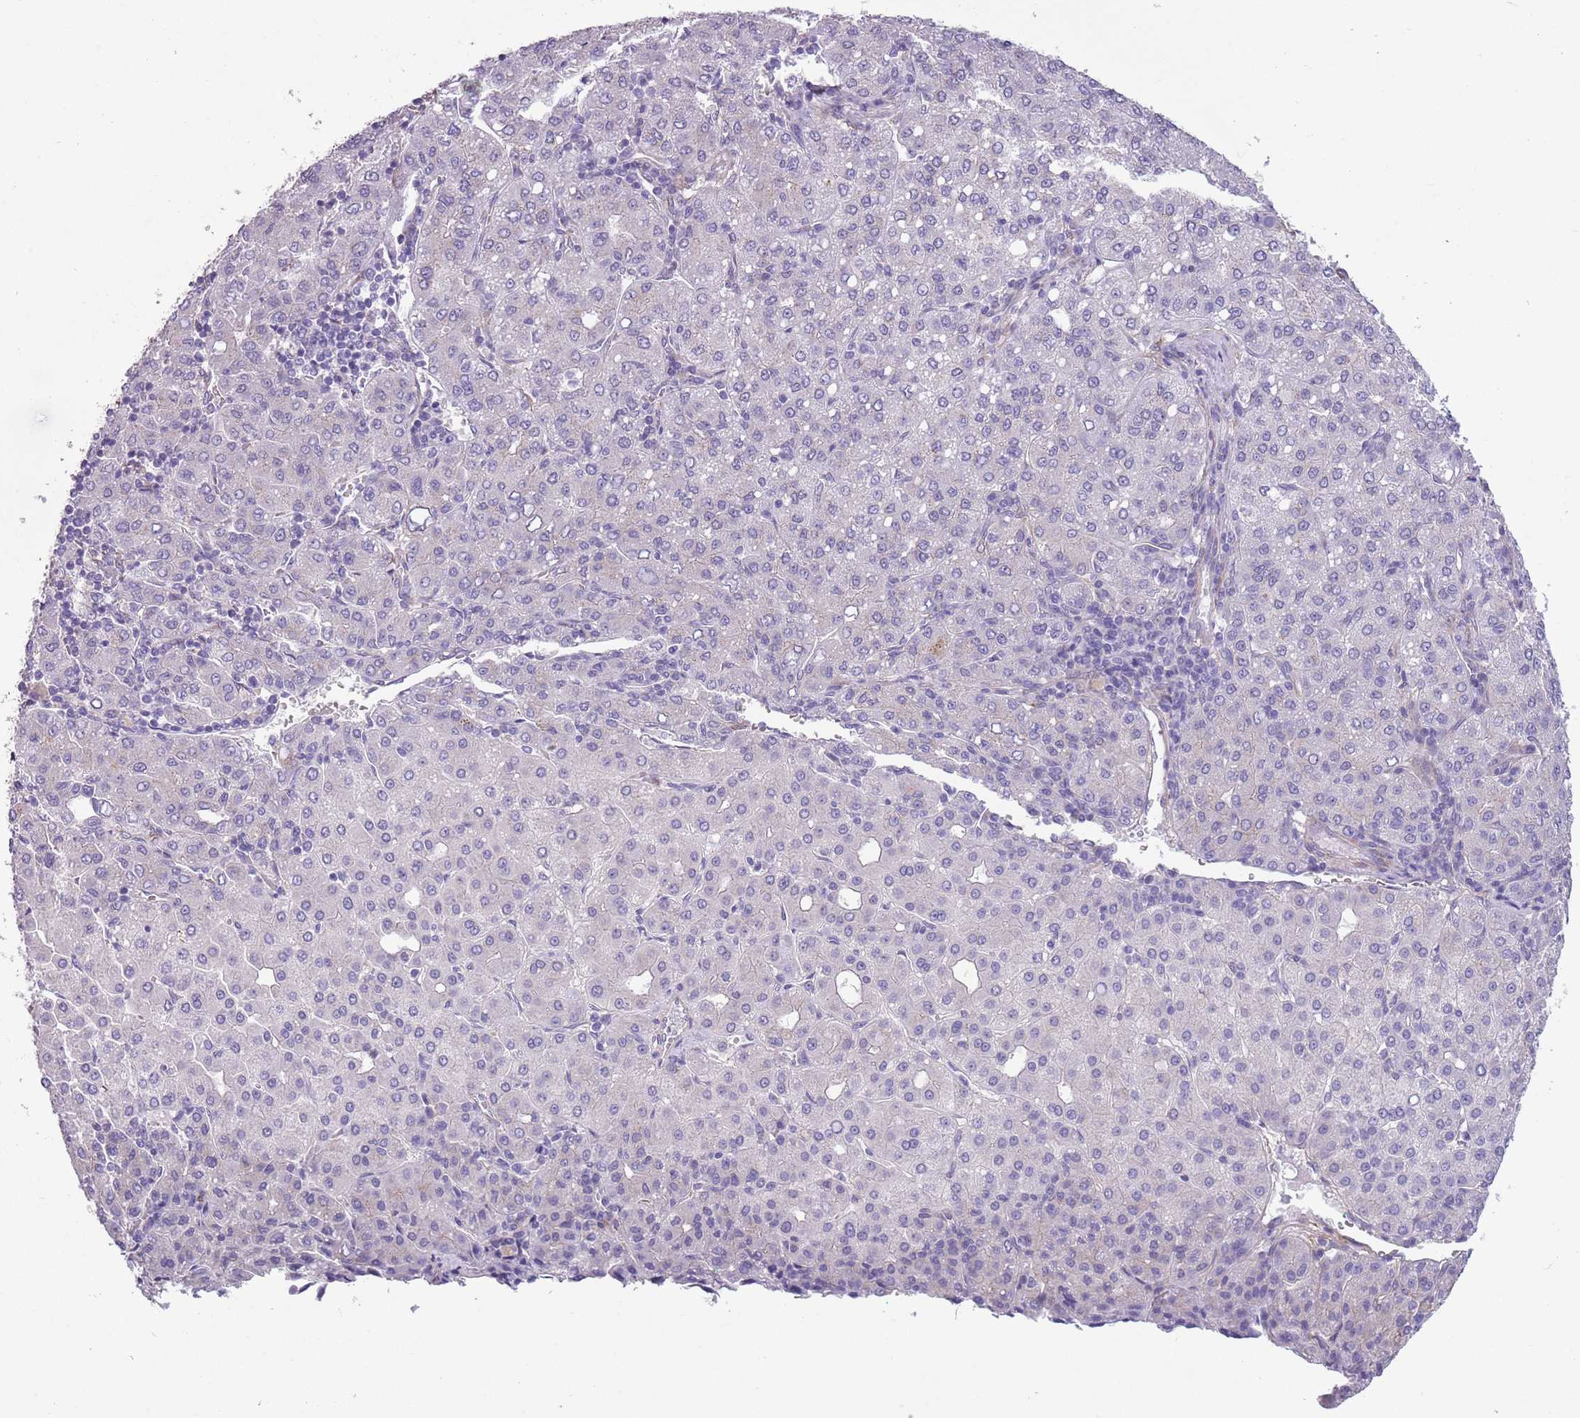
{"staining": {"intensity": "negative", "quantity": "none", "location": "none"}, "tissue": "liver cancer", "cell_type": "Tumor cells", "image_type": "cancer", "snomed": [{"axis": "morphology", "description": "Carcinoma, Hepatocellular, NOS"}, {"axis": "topography", "description": "Liver"}], "caption": "DAB (3,3'-diaminobenzidine) immunohistochemical staining of human liver hepatocellular carcinoma displays no significant positivity in tumor cells.", "gene": "CREBZF", "patient": {"sex": "male", "age": 65}}